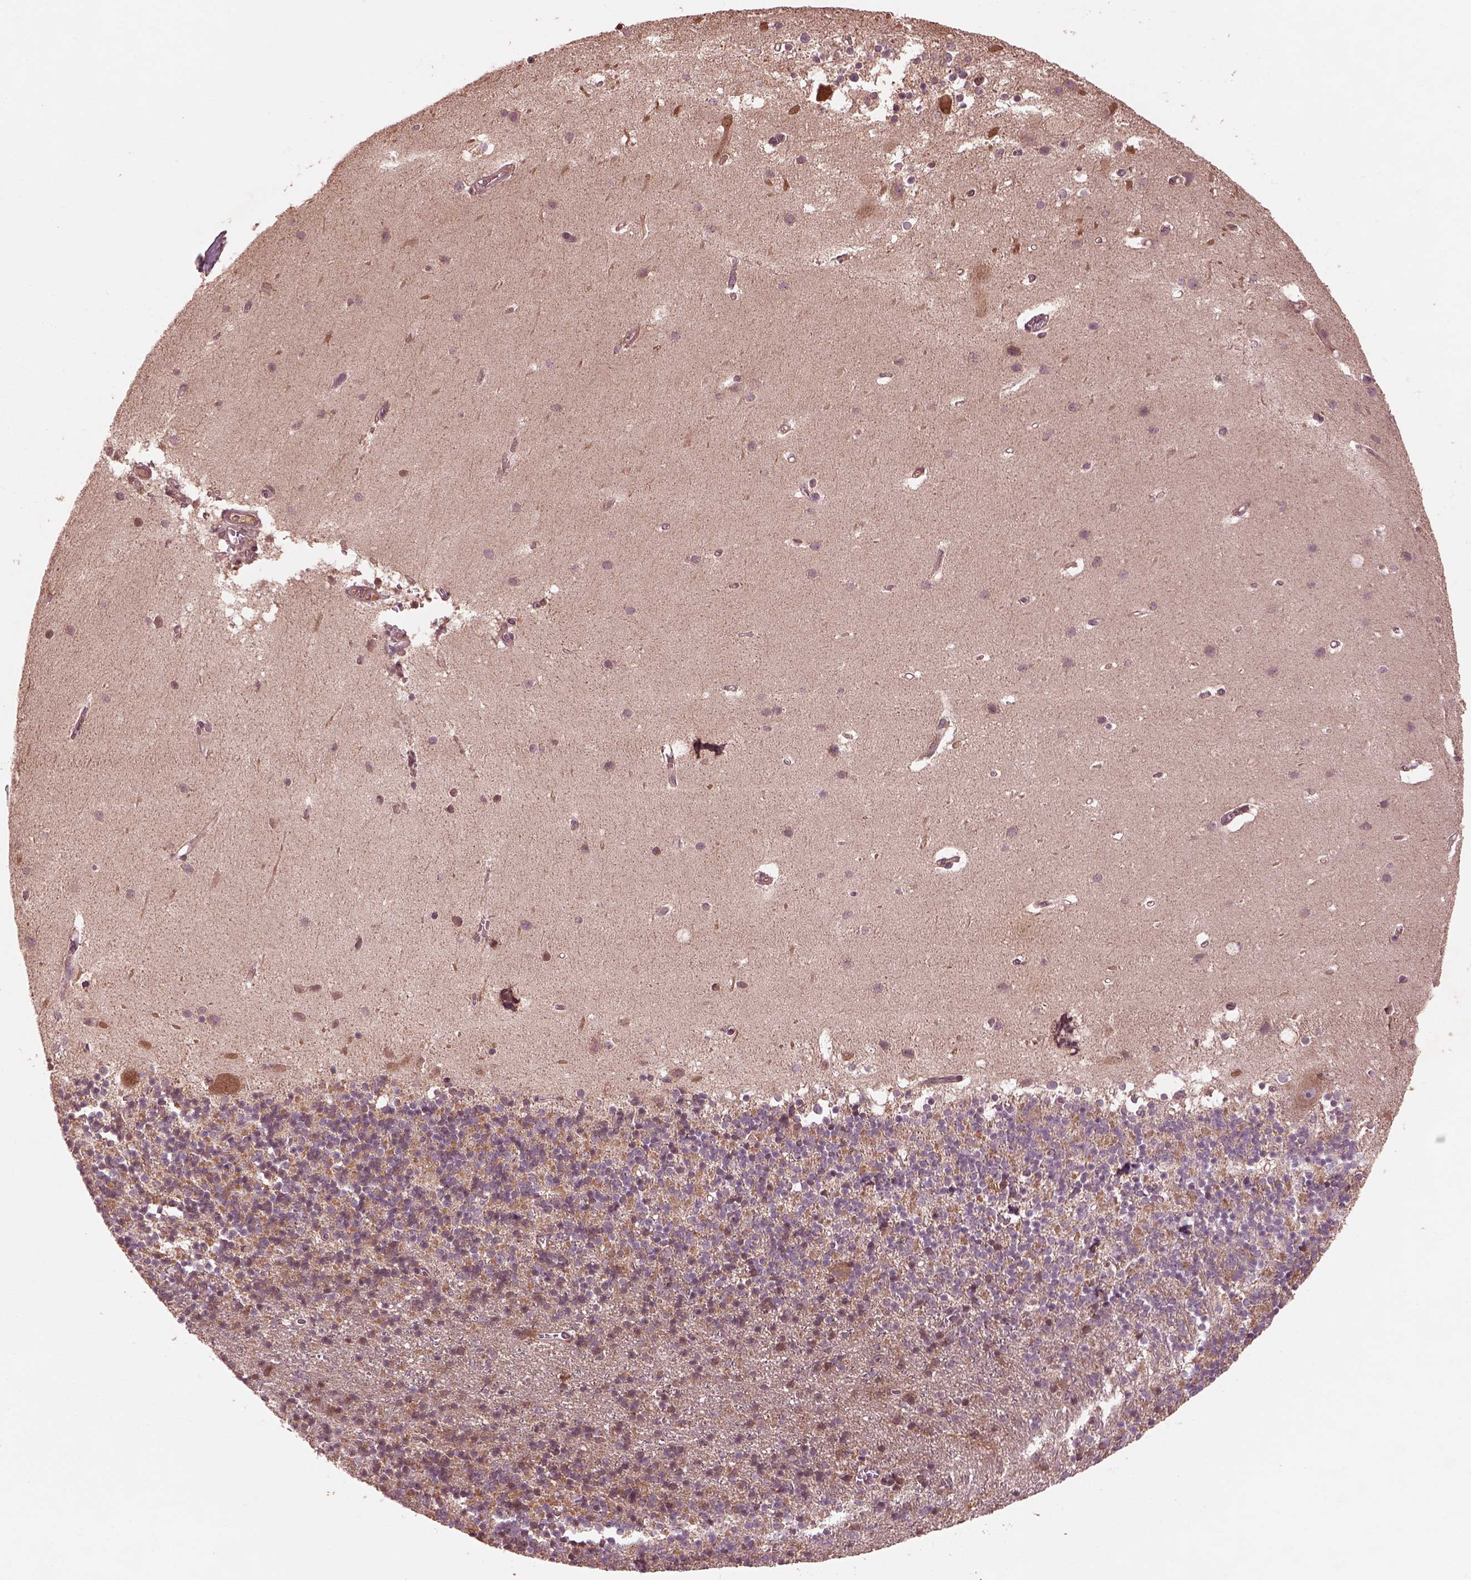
{"staining": {"intensity": "weak", "quantity": "25%-75%", "location": "cytoplasmic/membranous"}, "tissue": "cerebellum", "cell_type": "Cells in granular layer", "image_type": "normal", "snomed": [{"axis": "morphology", "description": "Normal tissue, NOS"}, {"axis": "topography", "description": "Cerebellum"}], "caption": "About 25%-75% of cells in granular layer in unremarkable cerebellum demonstrate weak cytoplasmic/membranous protein positivity as visualized by brown immunohistochemical staining.", "gene": "PIK3R2", "patient": {"sex": "male", "age": 70}}